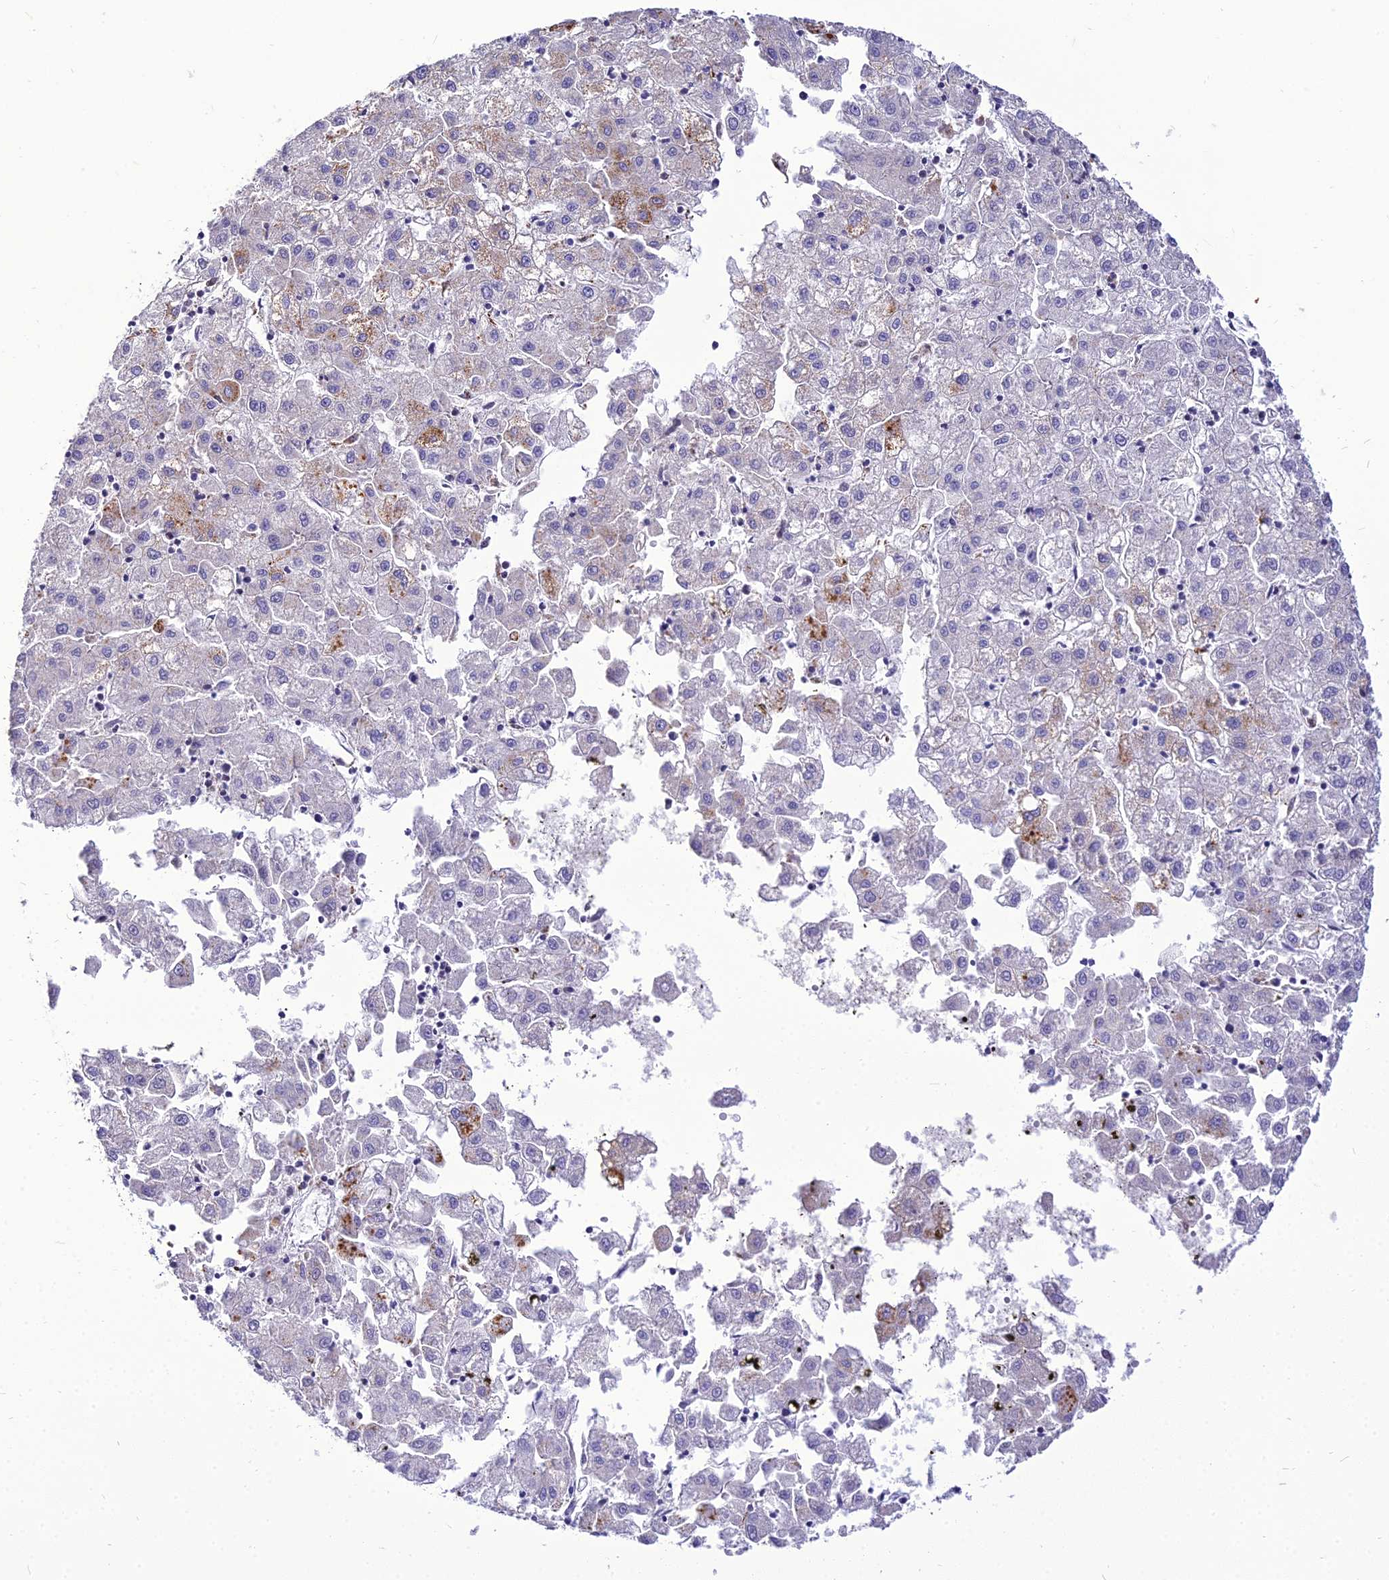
{"staining": {"intensity": "moderate", "quantity": "<25%", "location": "cytoplasmic/membranous"}, "tissue": "liver cancer", "cell_type": "Tumor cells", "image_type": "cancer", "snomed": [{"axis": "morphology", "description": "Carcinoma, Hepatocellular, NOS"}, {"axis": "topography", "description": "Liver"}], "caption": "High-power microscopy captured an immunohistochemistry (IHC) micrograph of liver cancer, revealing moderate cytoplasmic/membranous positivity in approximately <25% of tumor cells.", "gene": "C6orf163", "patient": {"sex": "male", "age": 72}}